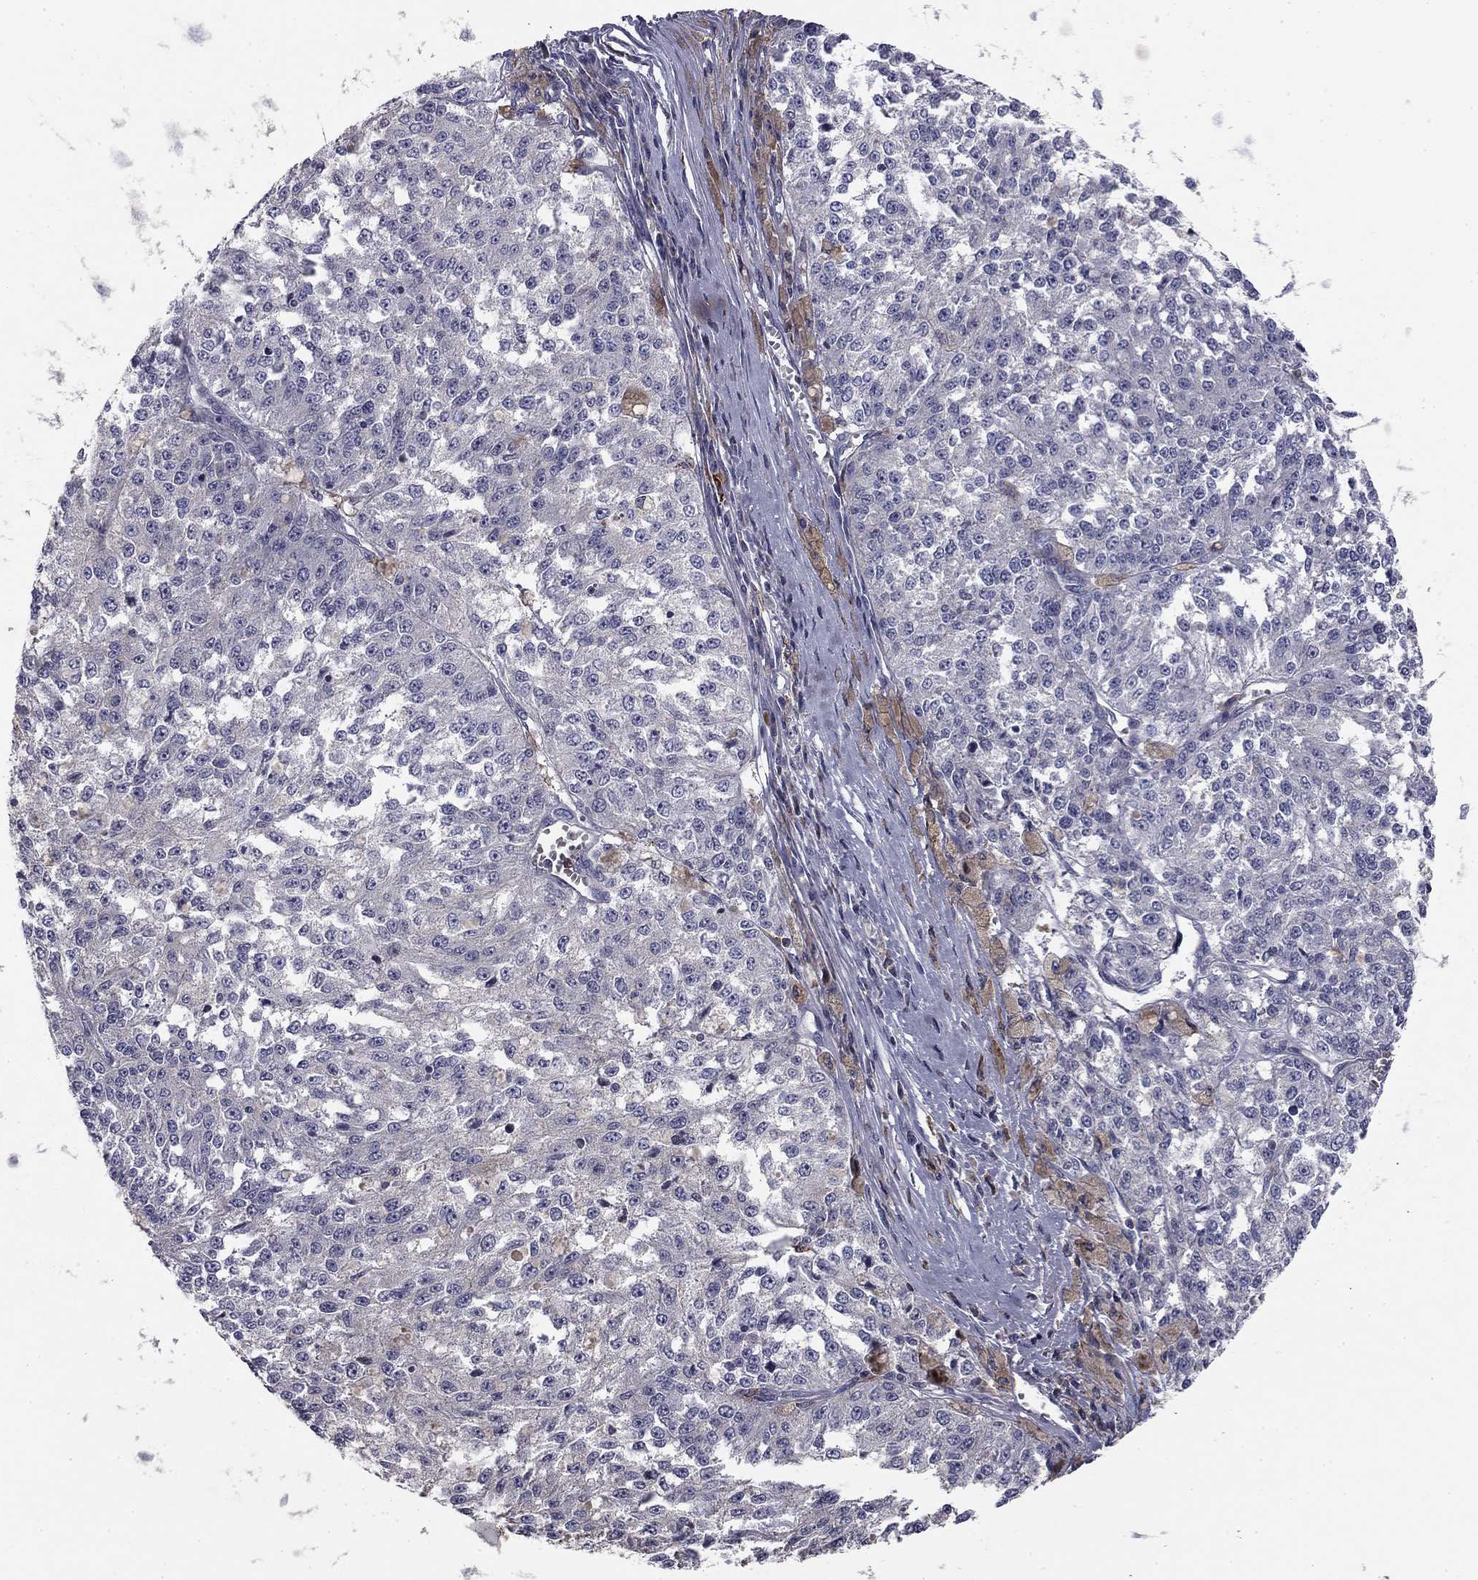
{"staining": {"intensity": "negative", "quantity": "none", "location": "none"}, "tissue": "melanoma", "cell_type": "Tumor cells", "image_type": "cancer", "snomed": [{"axis": "morphology", "description": "Malignant melanoma, Metastatic site"}, {"axis": "topography", "description": "Lymph node"}], "caption": "IHC of human melanoma reveals no expression in tumor cells. Brightfield microscopy of immunohistochemistry stained with DAB (3,3'-diaminobenzidine) (brown) and hematoxylin (blue), captured at high magnification.", "gene": "PLCB2", "patient": {"sex": "female", "age": 64}}